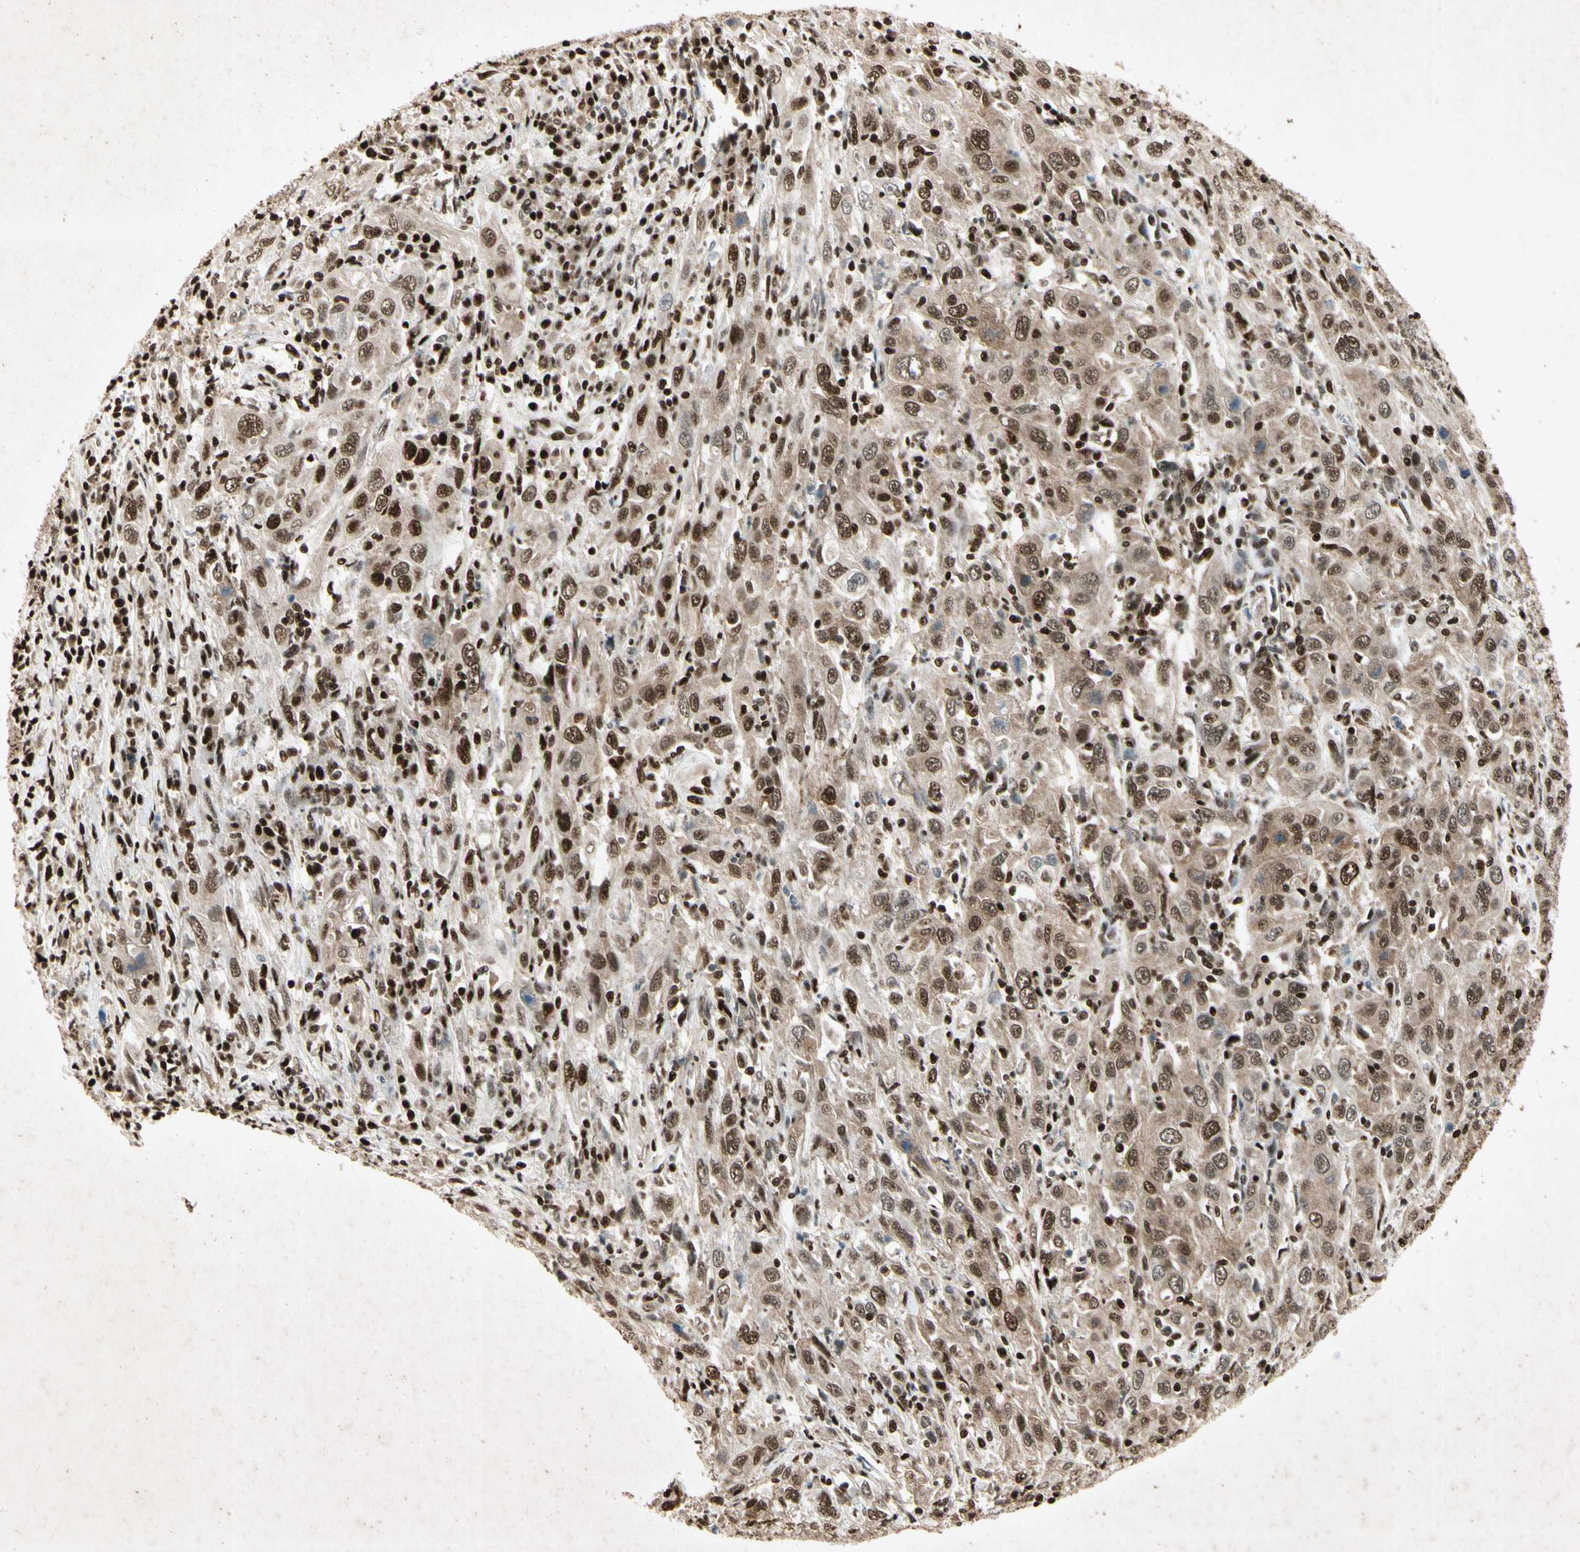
{"staining": {"intensity": "strong", "quantity": ">75%", "location": "nuclear"}, "tissue": "cervical cancer", "cell_type": "Tumor cells", "image_type": "cancer", "snomed": [{"axis": "morphology", "description": "Squamous cell carcinoma, NOS"}, {"axis": "topography", "description": "Cervix"}], "caption": "A photomicrograph of human cervical cancer stained for a protein shows strong nuclear brown staining in tumor cells.", "gene": "RNF43", "patient": {"sex": "female", "age": 46}}